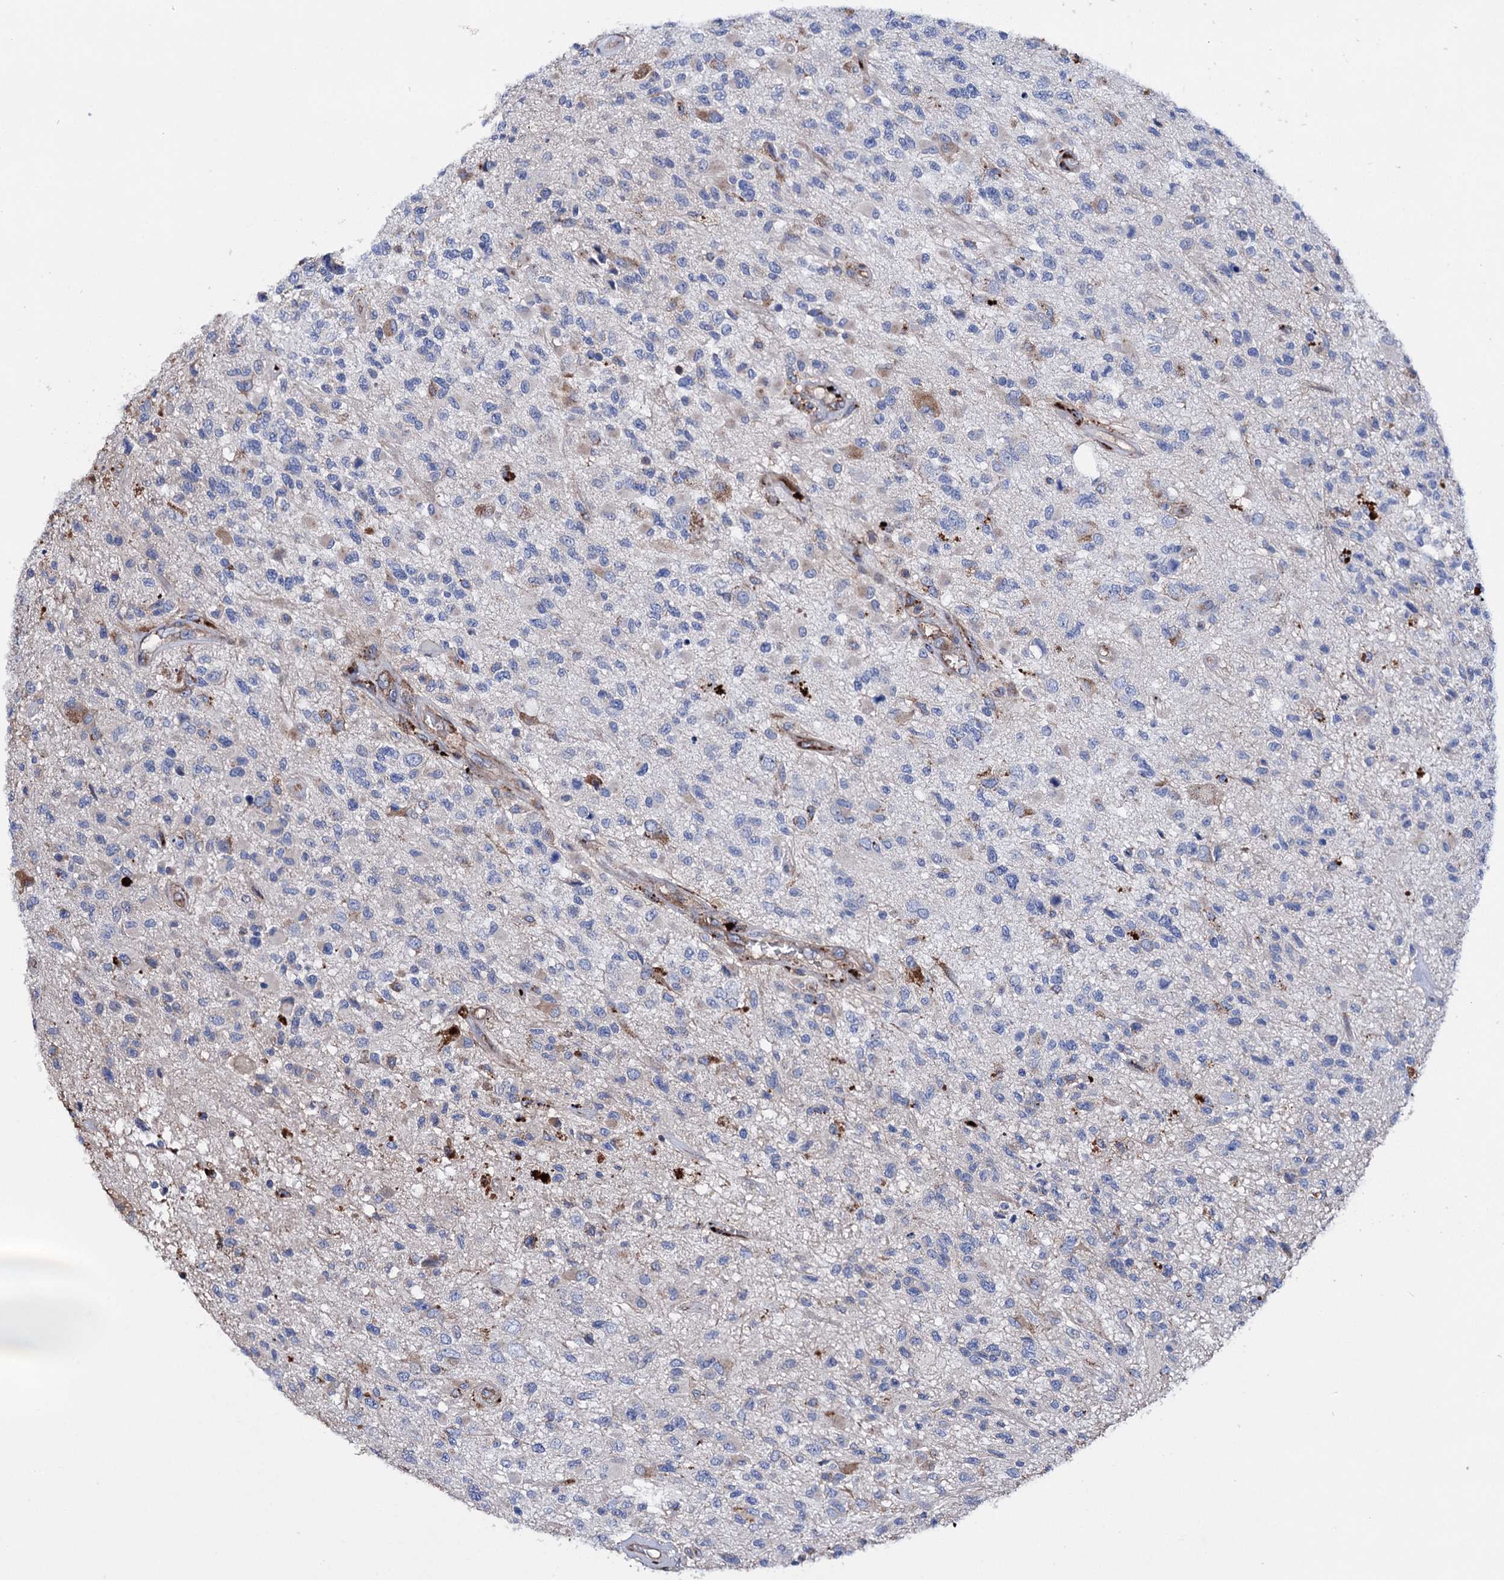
{"staining": {"intensity": "negative", "quantity": "none", "location": "none"}, "tissue": "glioma", "cell_type": "Tumor cells", "image_type": "cancer", "snomed": [{"axis": "morphology", "description": "Glioma, malignant, High grade"}, {"axis": "morphology", "description": "Glioblastoma, NOS"}, {"axis": "topography", "description": "Brain"}], "caption": "The histopathology image exhibits no staining of tumor cells in glioma. (IHC, brightfield microscopy, high magnification).", "gene": "SCPEP1", "patient": {"sex": "male", "age": 60}}